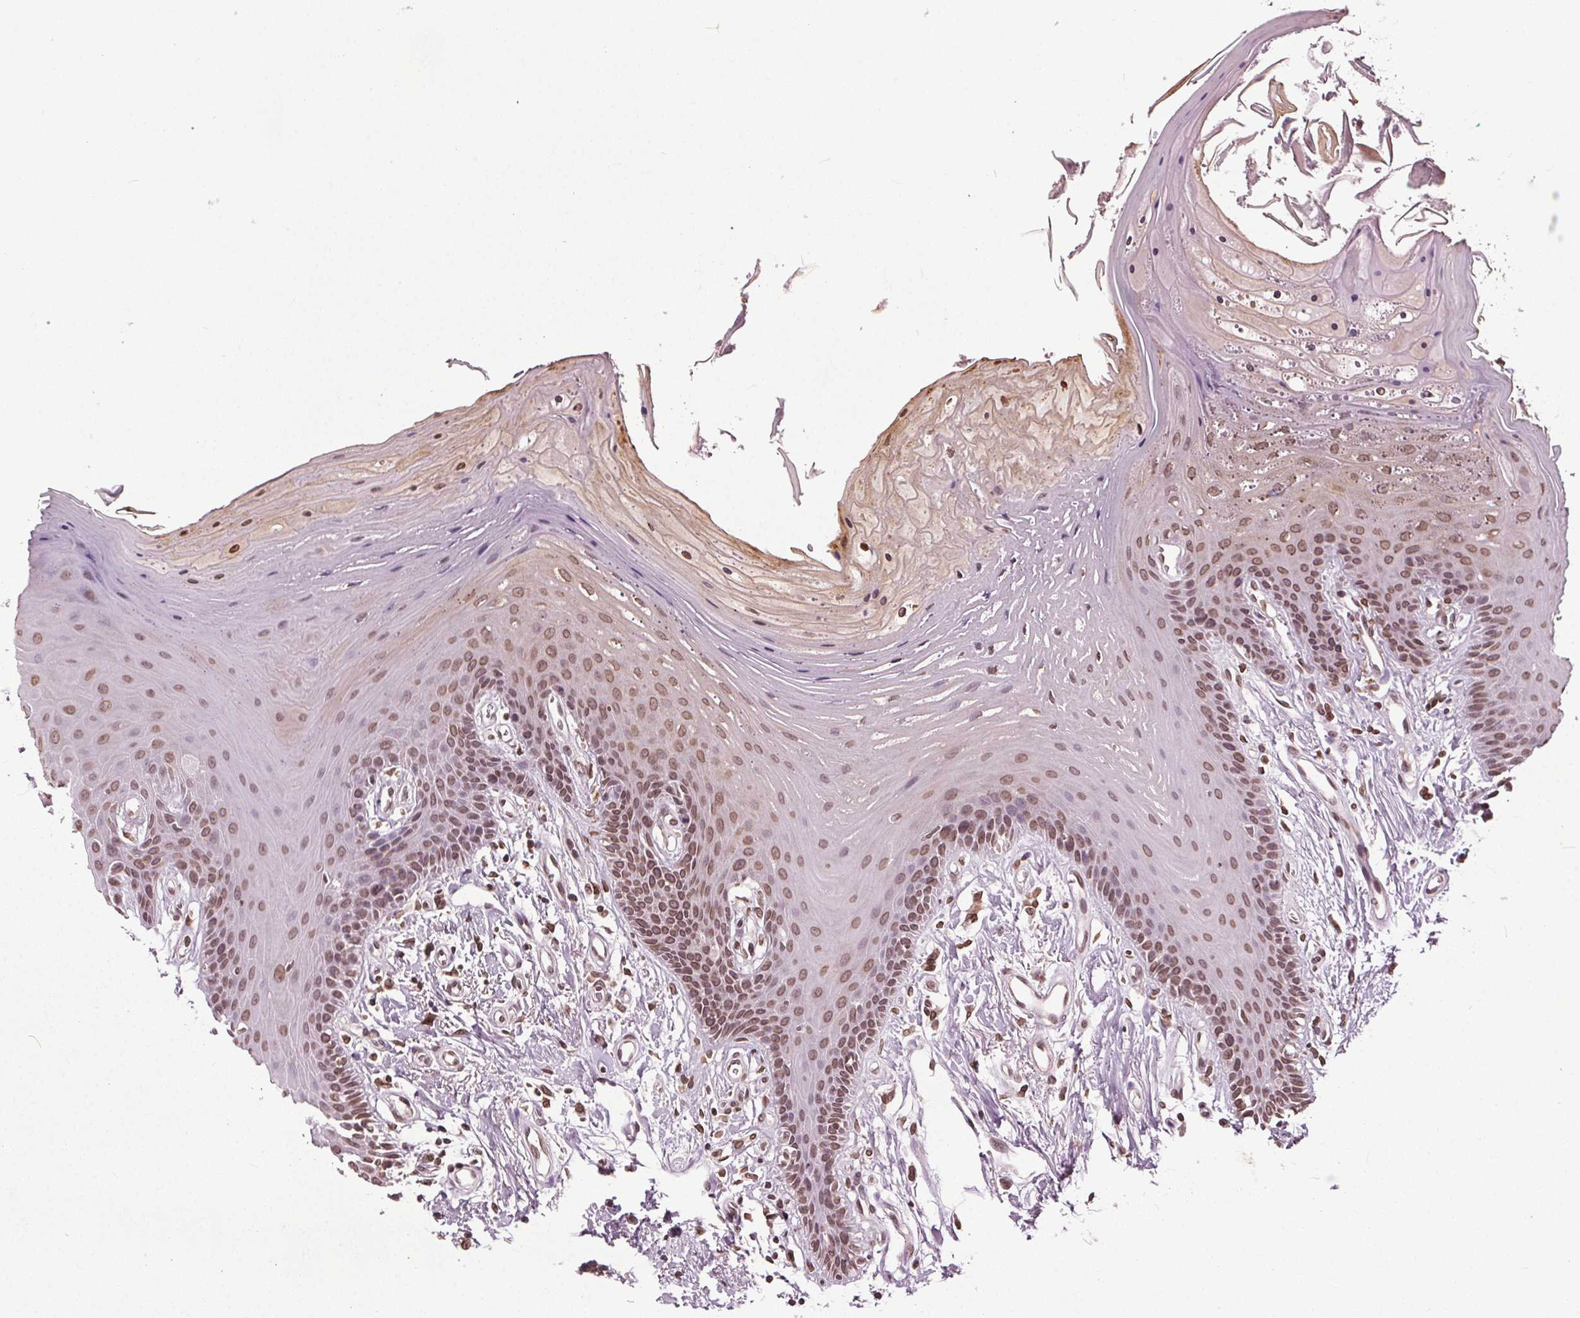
{"staining": {"intensity": "moderate", "quantity": ">75%", "location": "cytoplasmic/membranous,nuclear"}, "tissue": "oral mucosa", "cell_type": "Squamous epithelial cells", "image_type": "normal", "snomed": [{"axis": "morphology", "description": "Normal tissue, NOS"}, {"axis": "morphology", "description": "Normal morphology"}, {"axis": "topography", "description": "Oral tissue"}], "caption": "Protein staining of benign oral mucosa shows moderate cytoplasmic/membranous,nuclear staining in about >75% of squamous epithelial cells.", "gene": "TTC39C", "patient": {"sex": "female", "age": 76}}